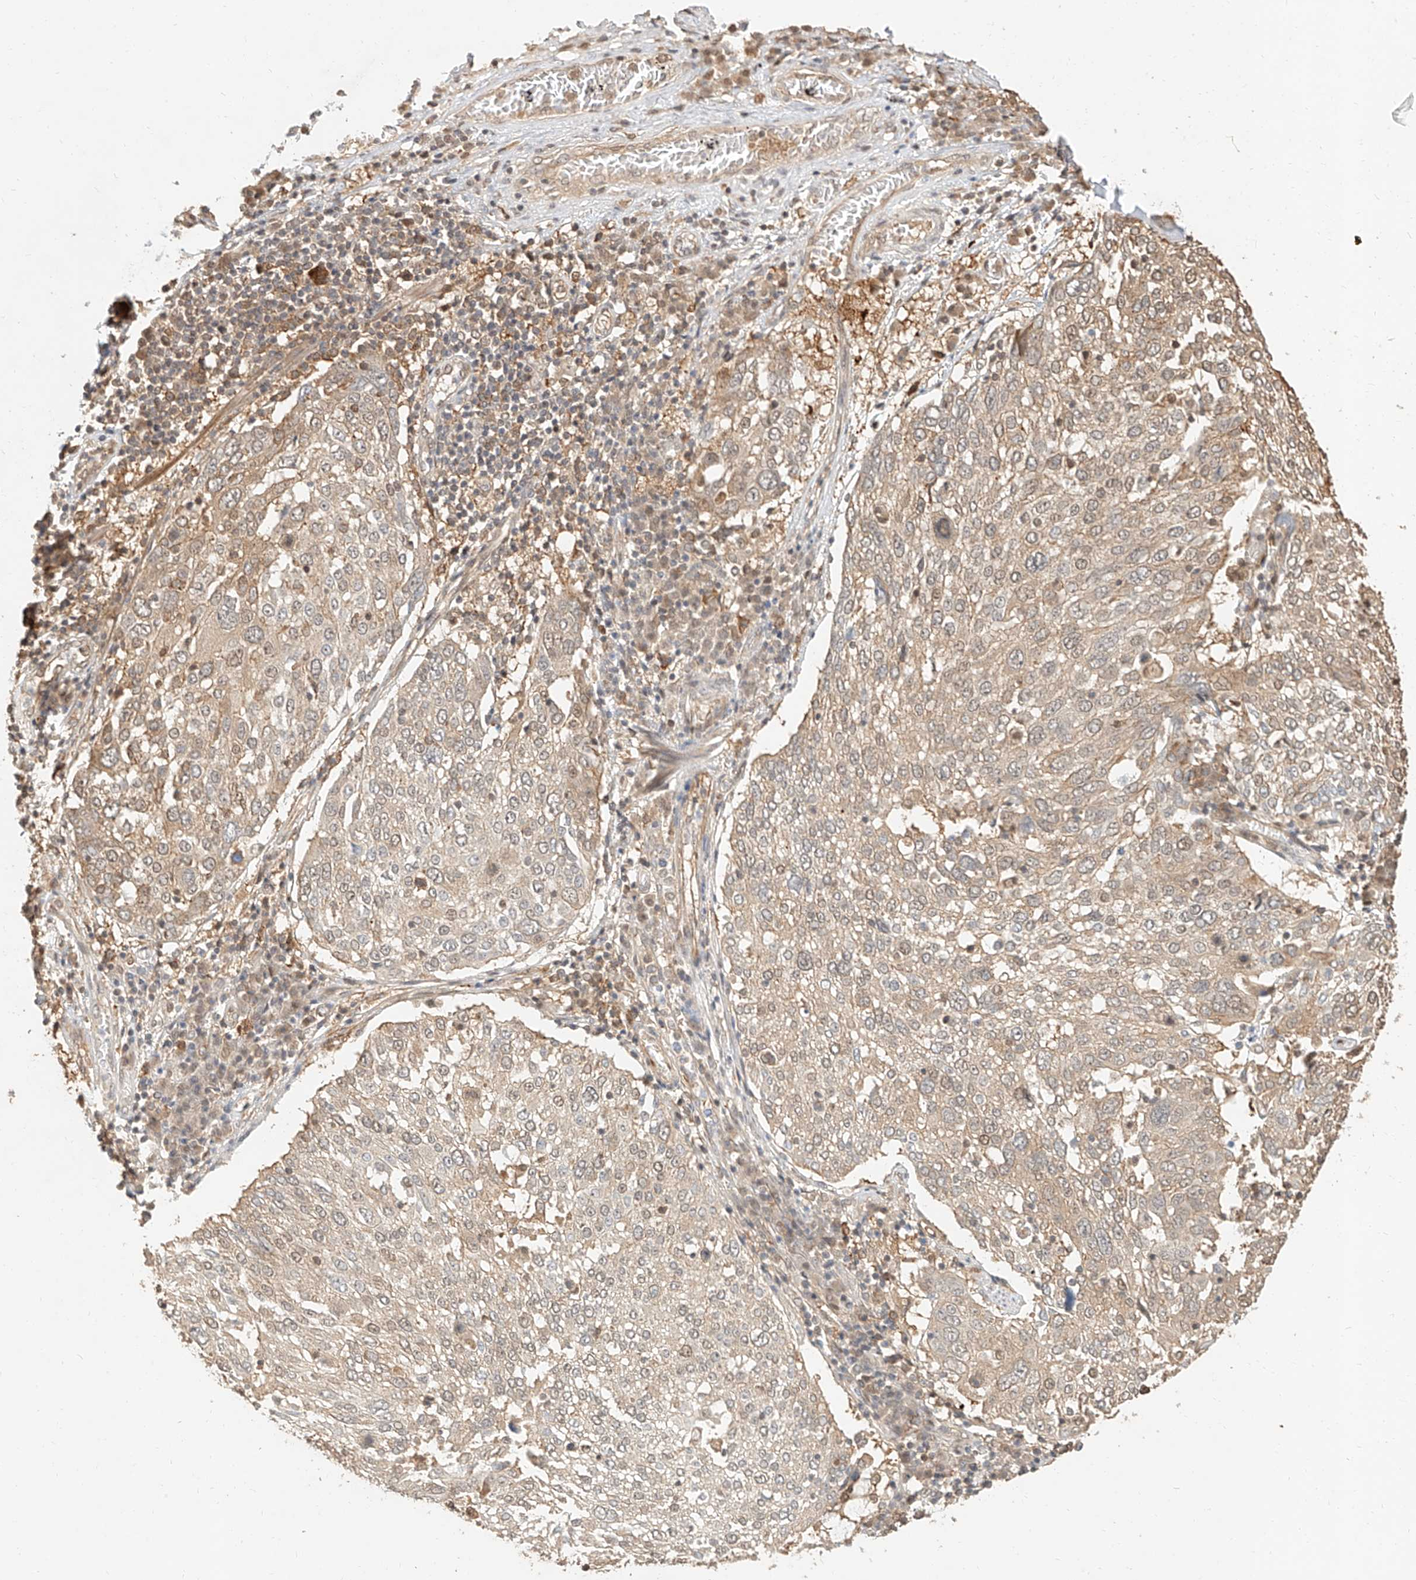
{"staining": {"intensity": "weak", "quantity": ">75%", "location": "cytoplasmic/membranous,nuclear"}, "tissue": "lung cancer", "cell_type": "Tumor cells", "image_type": "cancer", "snomed": [{"axis": "morphology", "description": "Squamous cell carcinoma, NOS"}, {"axis": "topography", "description": "Lung"}], "caption": "Squamous cell carcinoma (lung) was stained to show a protein in brown. There is low levels of weak cytoplasmic/membranous and nuclear staining in about >75% of tumor cells.", "gene": "NAP1L1", "patient": {"sex": "male", "age": 65}}